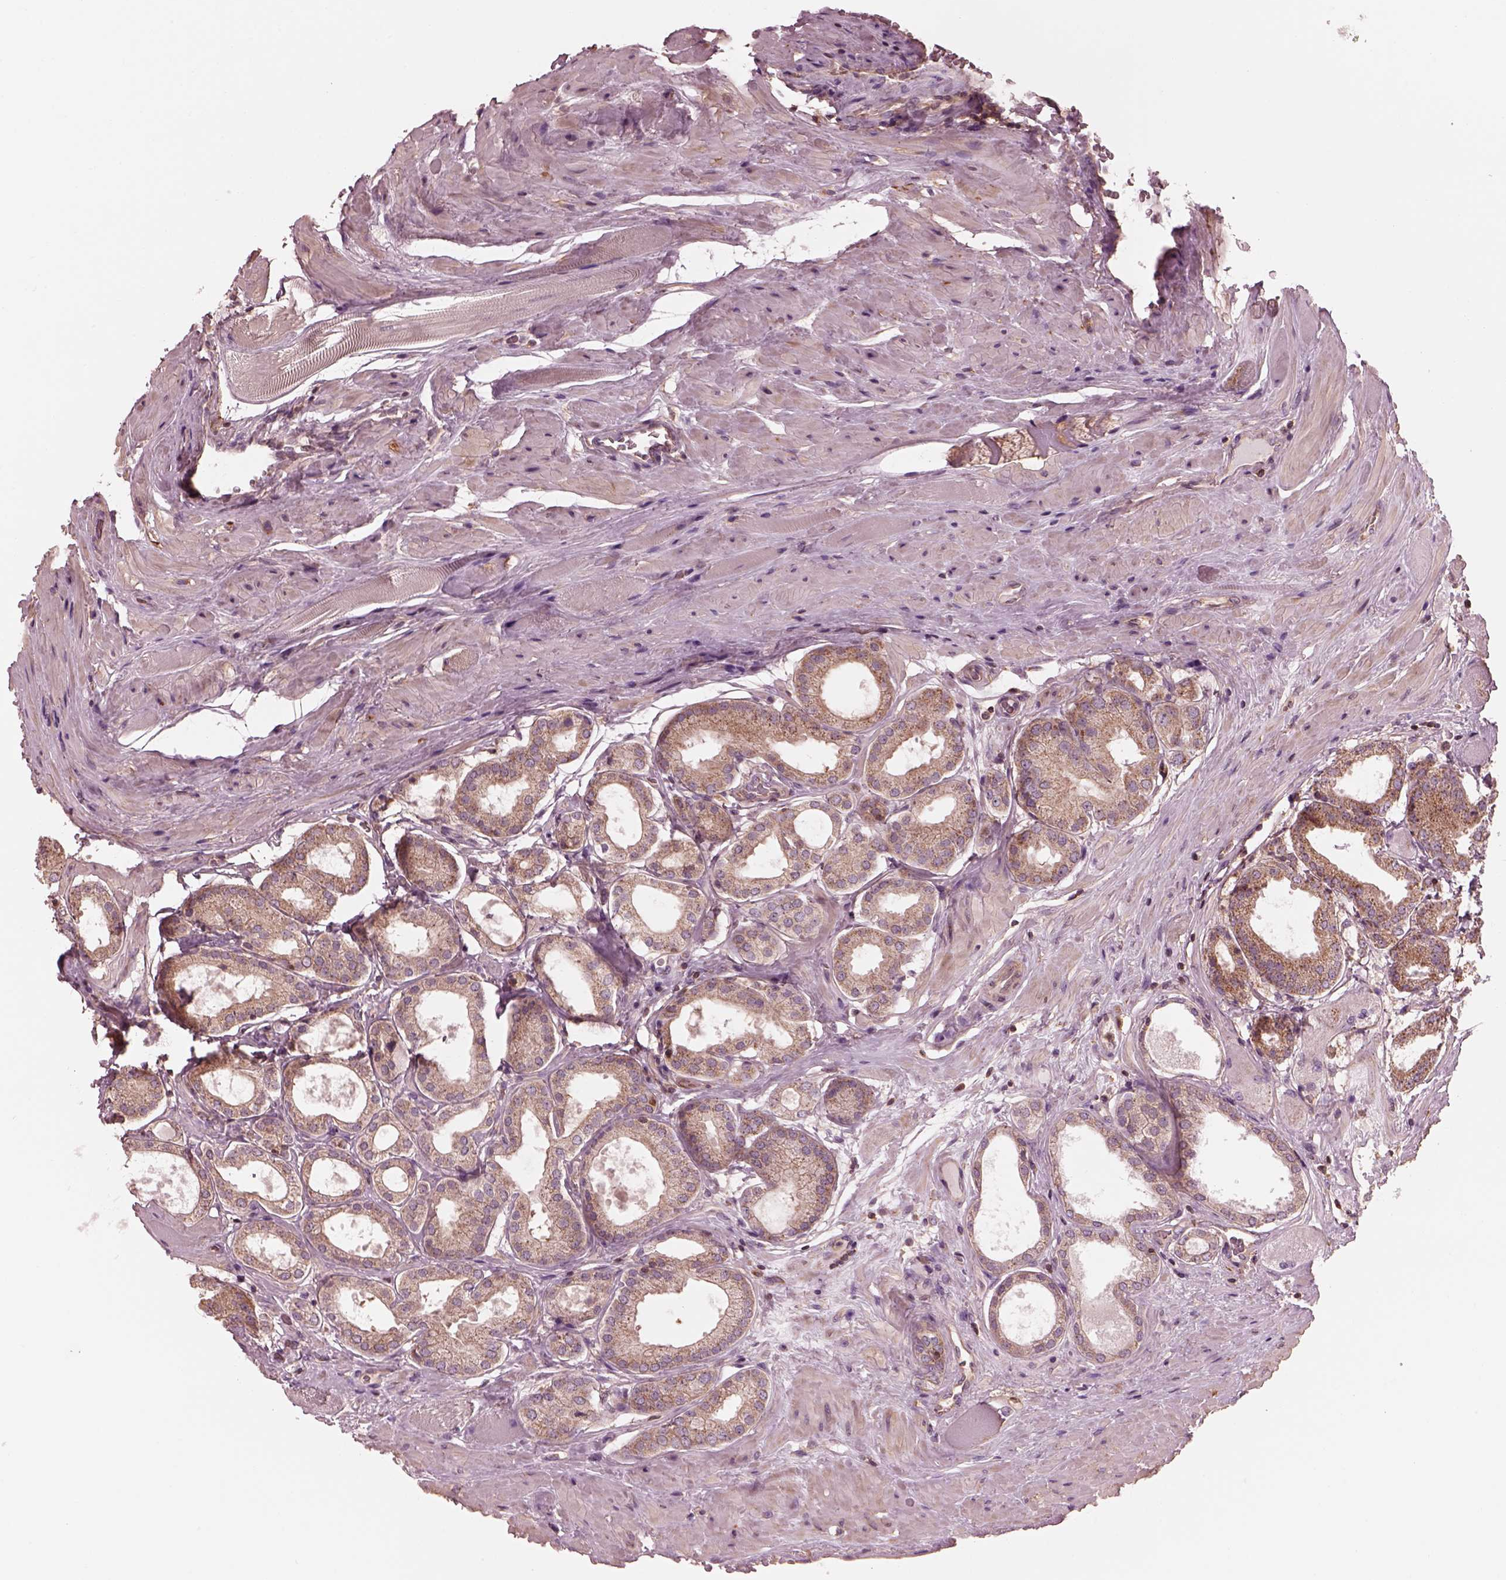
{"staining": {"intensity": "weak", "quantity": ">75%", "location": "cytoplasmic/membranous"}, "tissue": "prostate cancer", "cell_type": "Tumor cells", "image_type": "cancer", "snomed": [{"axis": "morphology", "description": "Adenocarcinoma, NOS"}, {"axis": "topography", "description": "Prostate"}], "caption": "Immunohistochemistry (IHC) staining of adenocarcinoma (prostate), which shows low levels of weak cytoplasmic/membranous staining in about >75% of tumor cells indicating weak cytoplasmic/membranous protein expression. The staining was performed using DAB (brown) for protein detection and nuclei were counterstained in hematoxylin (blue).", "gene": "STK33", "patient": {"sex": "male", "age": 63}}